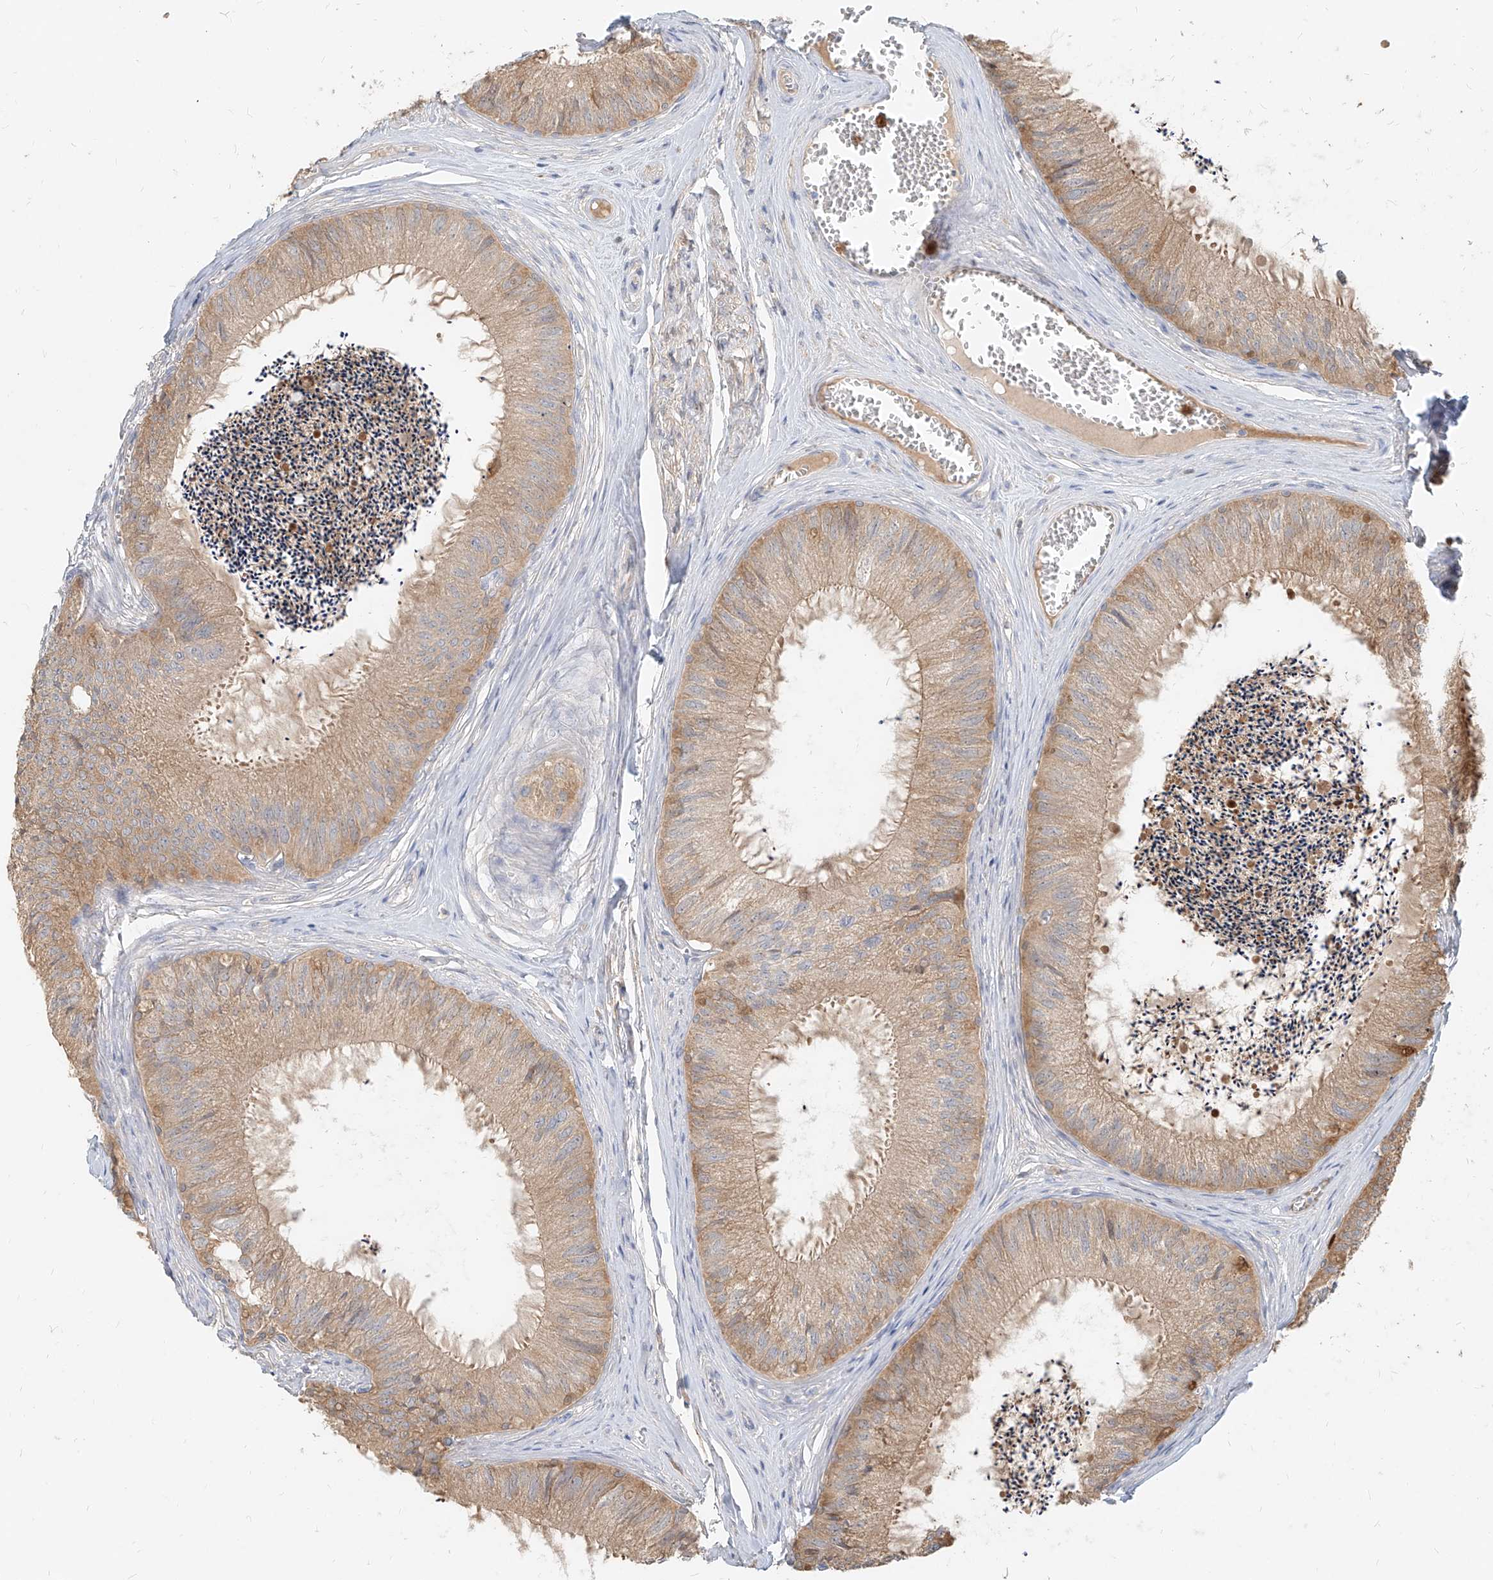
{"staining": {"intensity": "moderate", "quantity": ">75%", "location": "cytoplasmic/membranous"}, "tissue": "epididymis", "cell_type": "Glandular cells", "image_type": "normal", "snomed": [{"axis": "morphology", "description": "Normal tissue, NOS"}, {"axis": "topography", "description": "Epididymis"}], "caption": "Immunohistochemistry (IHC) photomicrograph of normal epididymis stained for a protein (brown), which demonstrates medium levels of moderate cytoplasmic/membranous staining in approximately >75% of glandular cells.", "gene": "PGD", "patient": {"sex": "male", "age": 79}}